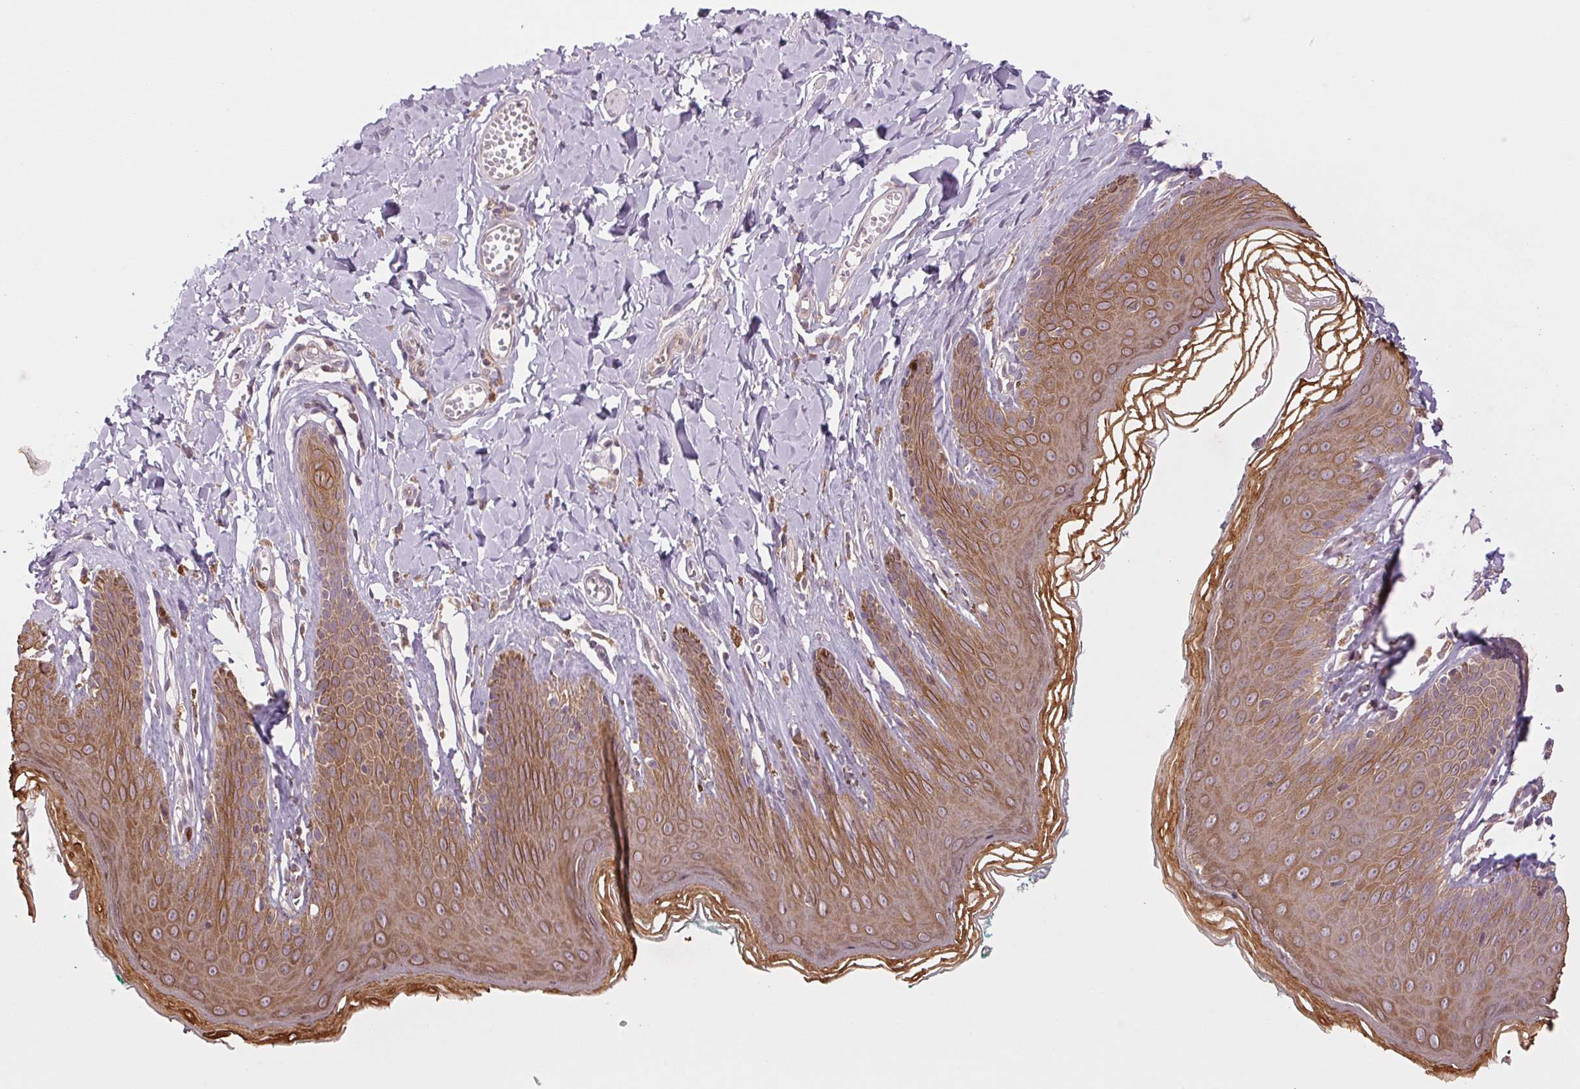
{"staining": {"intensity": "moderate", "quantity": ">75%", "location": "cytoplasmic/membranous"}, "tissue": "skin", "cell_type": "Epidermal cells", "image_type": "normal", "snomed": [{"axis": "morphology", "description": "Normal tissue, NOS"}, {"axis": "topography", "description": "Vulva"}, {"axis": "topography", "description": "Peripheral nerve tissue"}], "caption": "Protein expression analysis of unremarkable skin shows moderate cytoplasmic/membranous positivity in approximately >75% of epidermal cells.", "gene": "MAP3K5", "patient": {"sex": "female", "age": 66}}